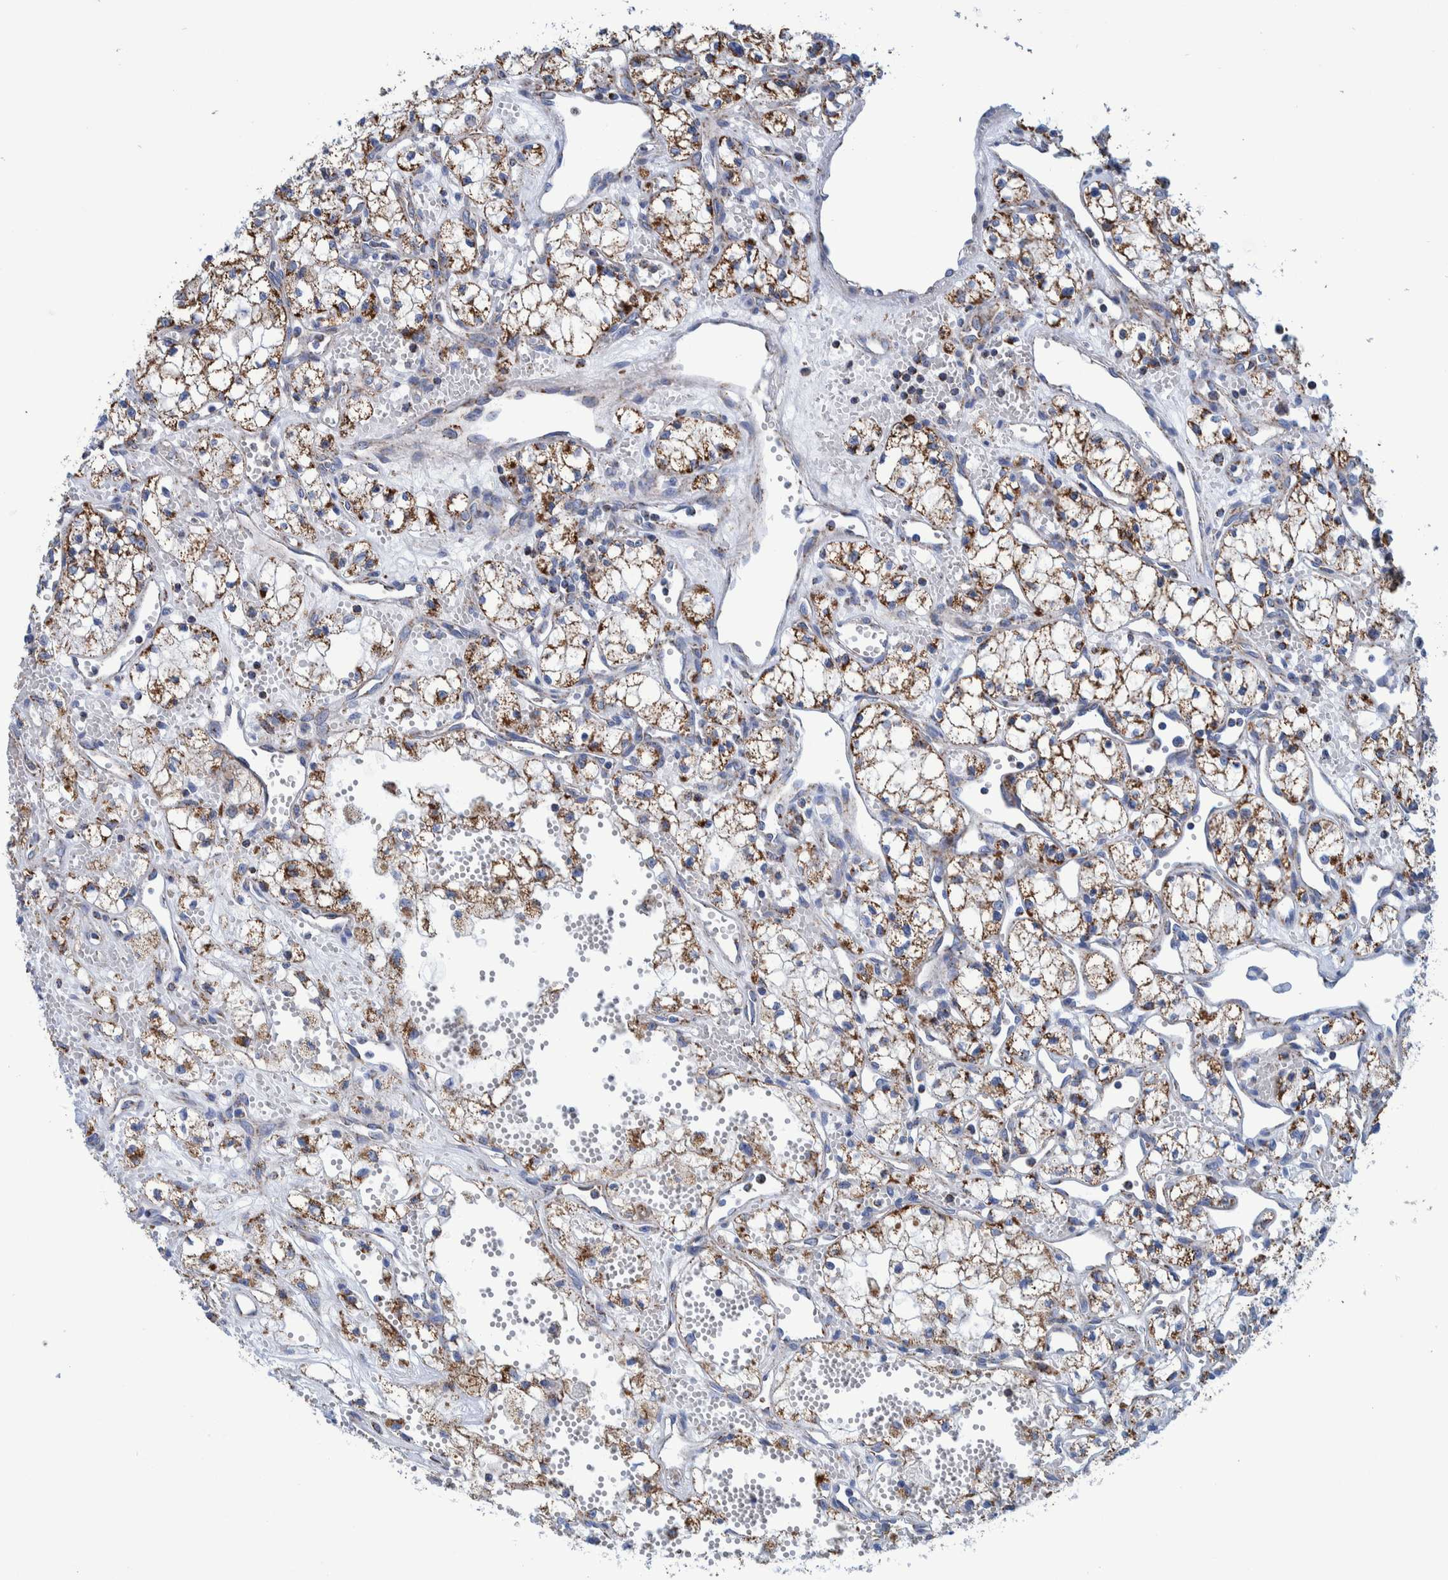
{"staining": {"intensity": "moderate", "quantity": ">75%", "location": "cytoplasmic/membranous"}, "tissue": "renal cancer", "cell_type": "Tumor cells", "image_type": "cancer", "snomed": [{"axis": "morphology", "description": "Adenocarcinoma, NOS"}, {"axis": "topography", "description": "Kidney"}], "caption": "Human renal cancer (adenocarcinoma) stained with a brown dye displays moderate cytoplasmic/membranous positive positivity in about >75% of tumor cells.", "gene": "BZW2", "patient": {"sex": "male", "age": 59}}